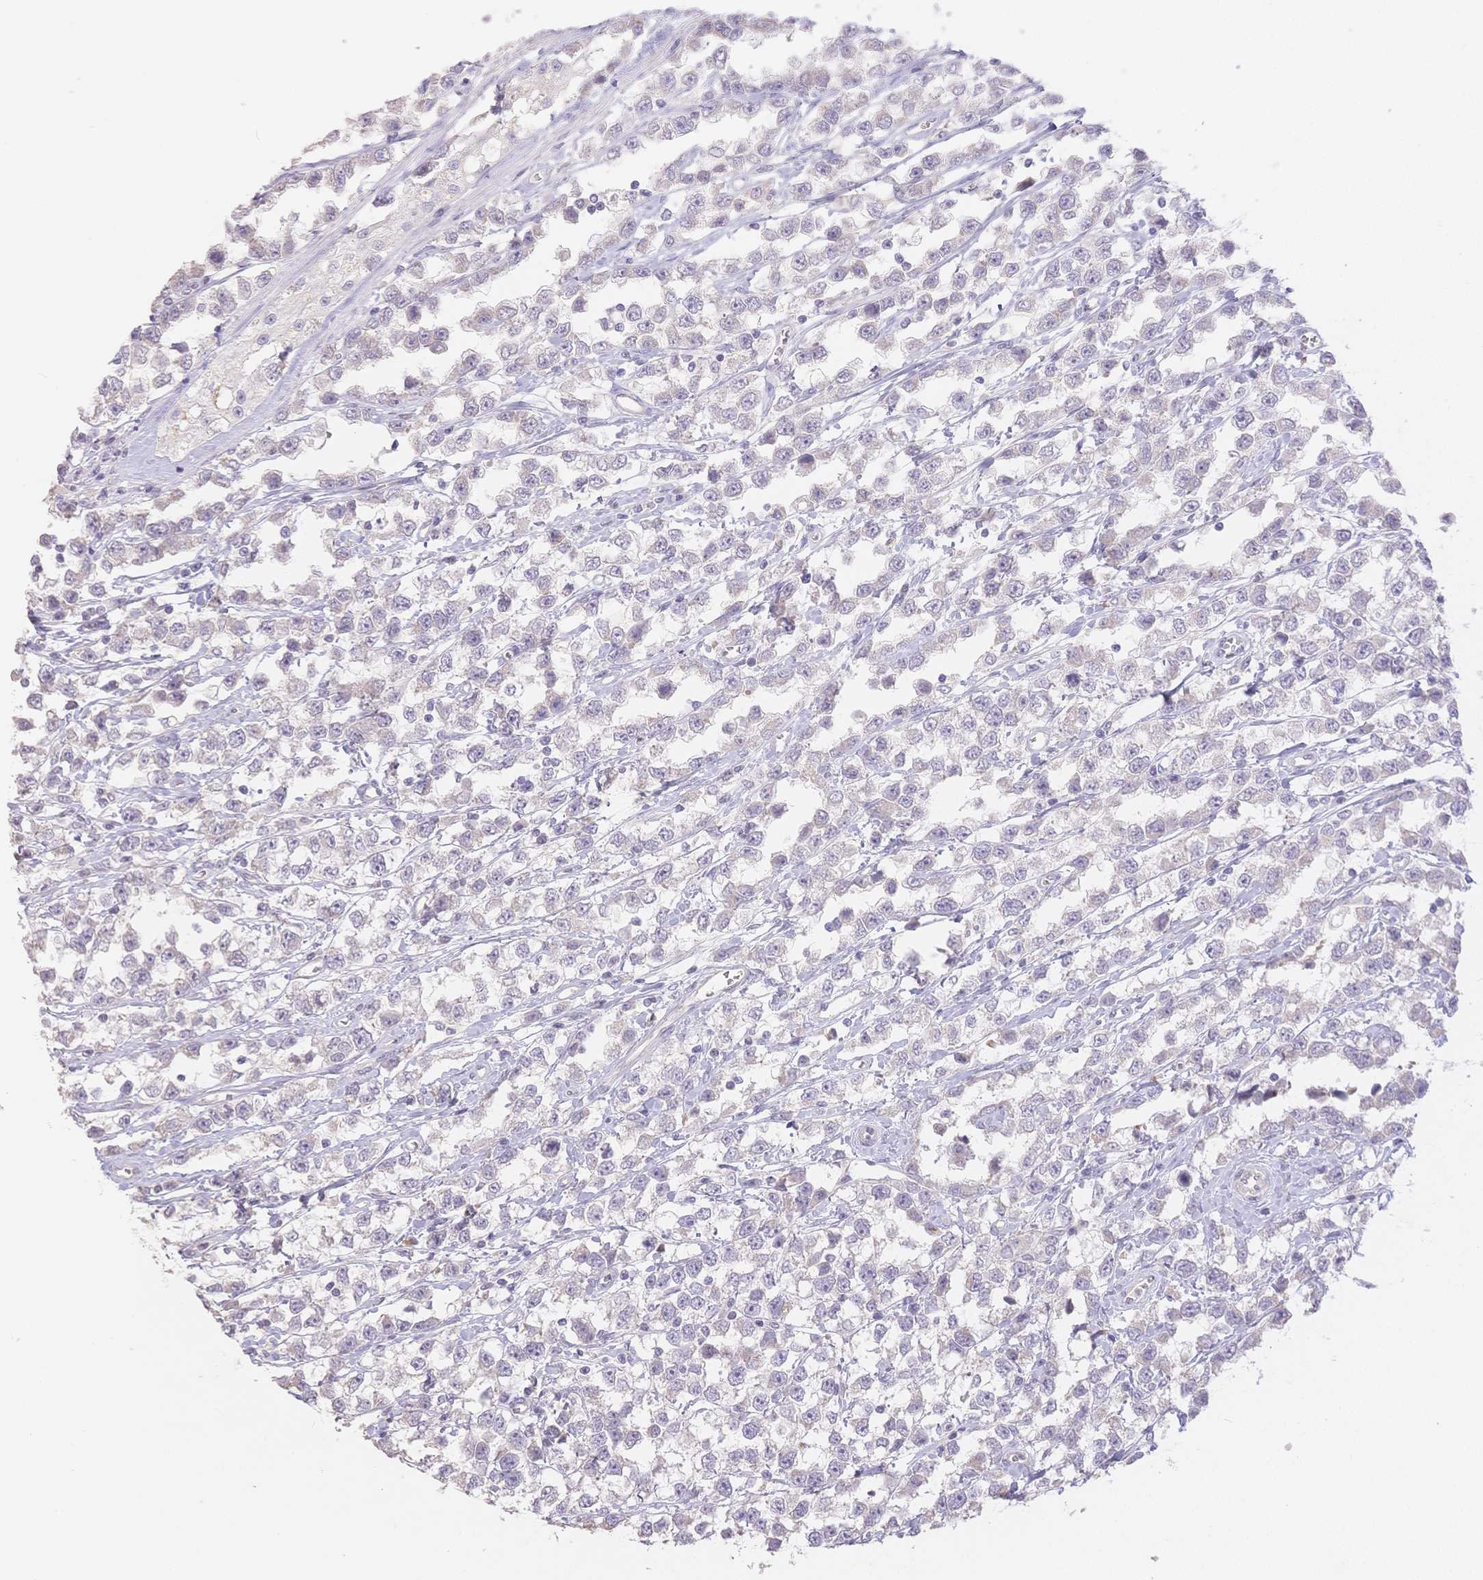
{"staining": {"intensity": "negative", "quantity": "none", "location": "none"}, "tissue": "testis cancer", "cell_type": "Tumor cells", "image_type": "cancer", "snomed": [{"axis": "morphology", "description": "Seminoma, NOS"}, {"axis": "topography", "description": "Testis"}], "caption": "Testis cancer stained for a protein using IHC shows no positivity tumor cells.", "gene": "SUV39H2", "patient": {"sex": "male", "age": 34}}